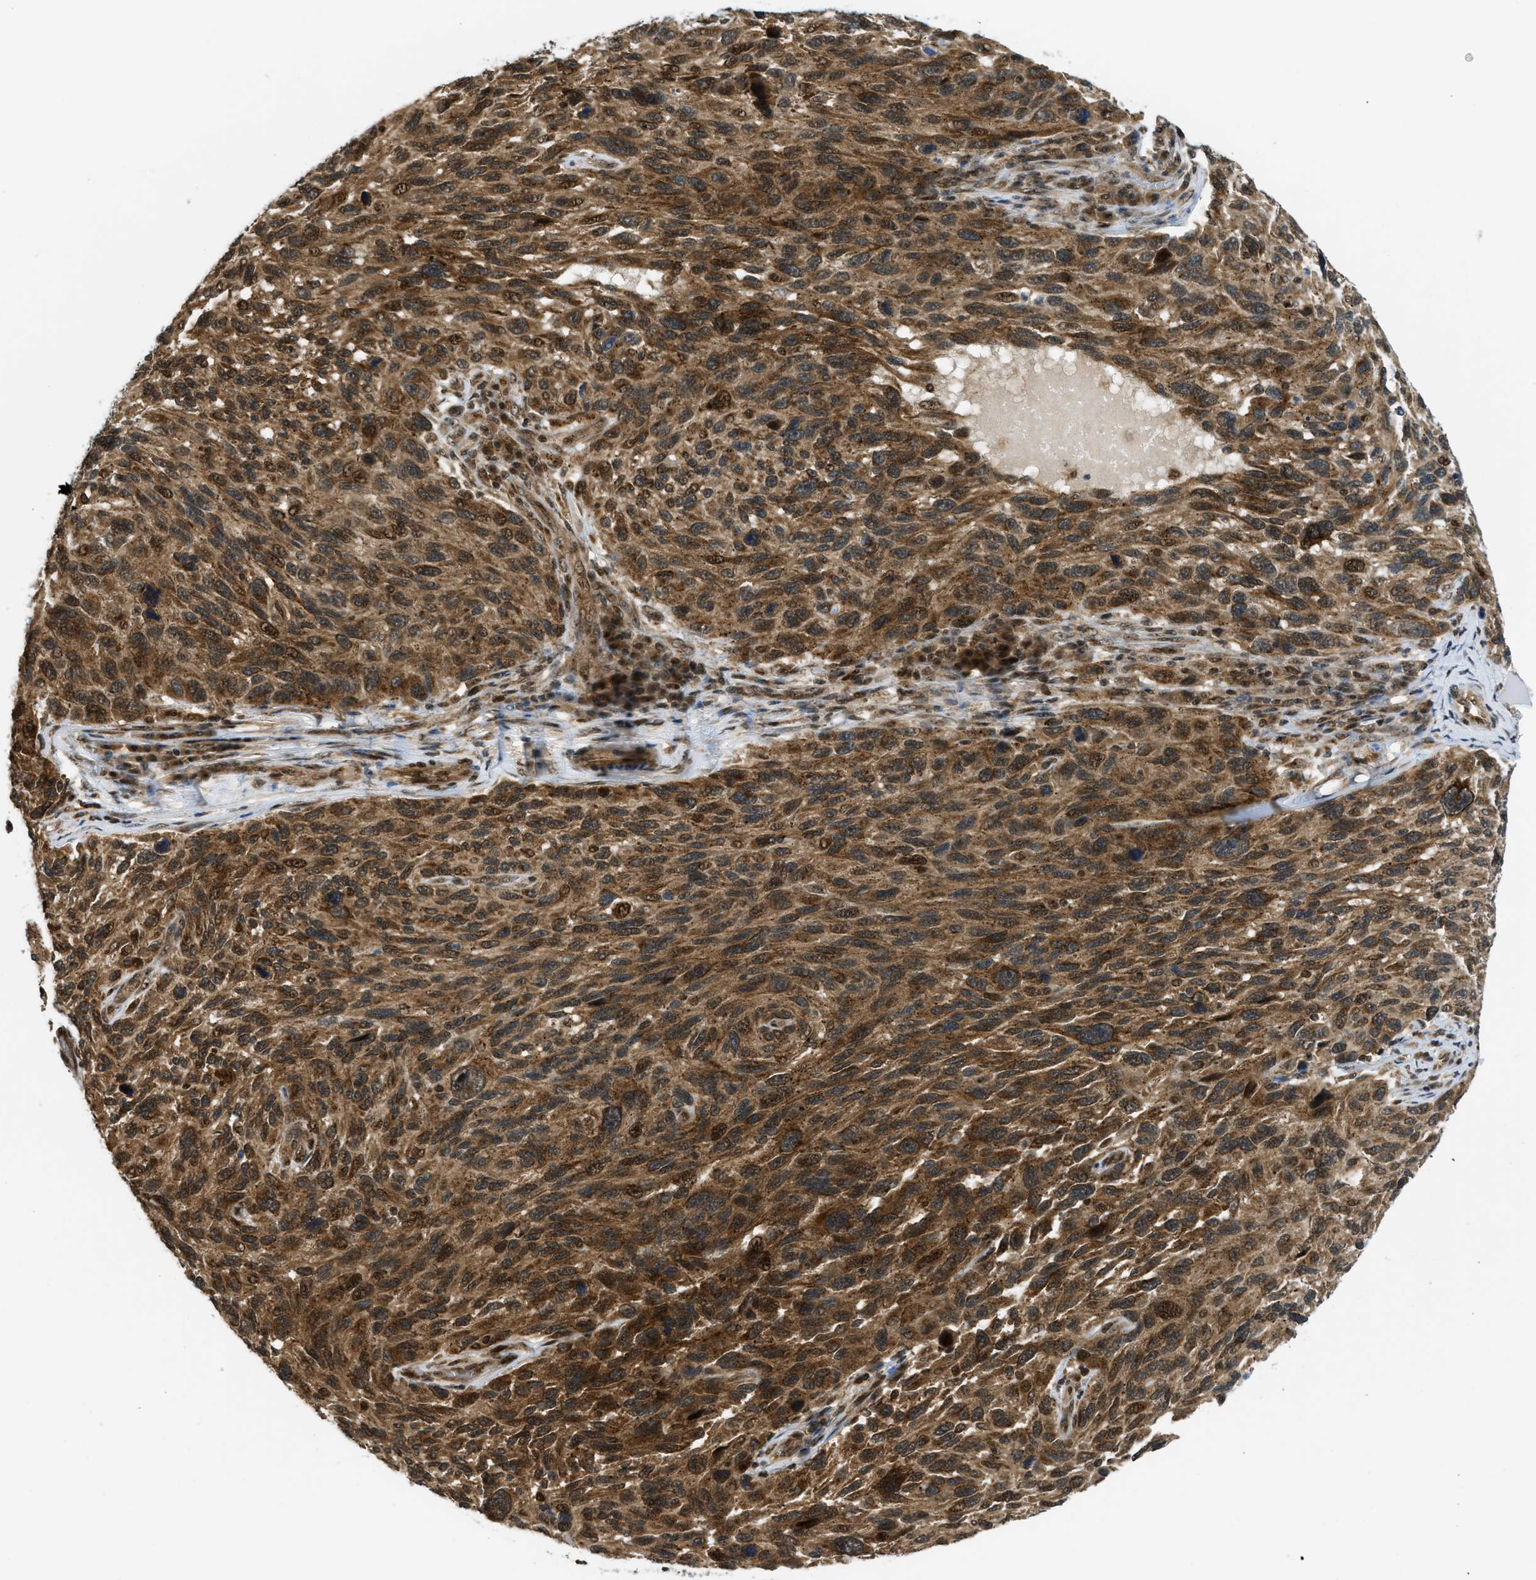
{"staining": {"intensity": "moderate", "quantity": ">75%", "location": "cytoplasmic/membranous,nuclear"}, "tissue": "melanoma", "cell_type": "Tumor cells", "image_type": "cancer", "snomed": [{"axis": "morphology", "description": "Malignant melanoma, NOS"}, {"axis": "topography", "description": "Skin"}], "caption": "Immunohistochemical staining of human malignant melanoma exhibits medium levels of moderate cytoplasmic/membranous and nuclear protein expression in about >75% of tumor cells.", "gene": "TACC1", "patient": {"sex": "male", "age": 53}}